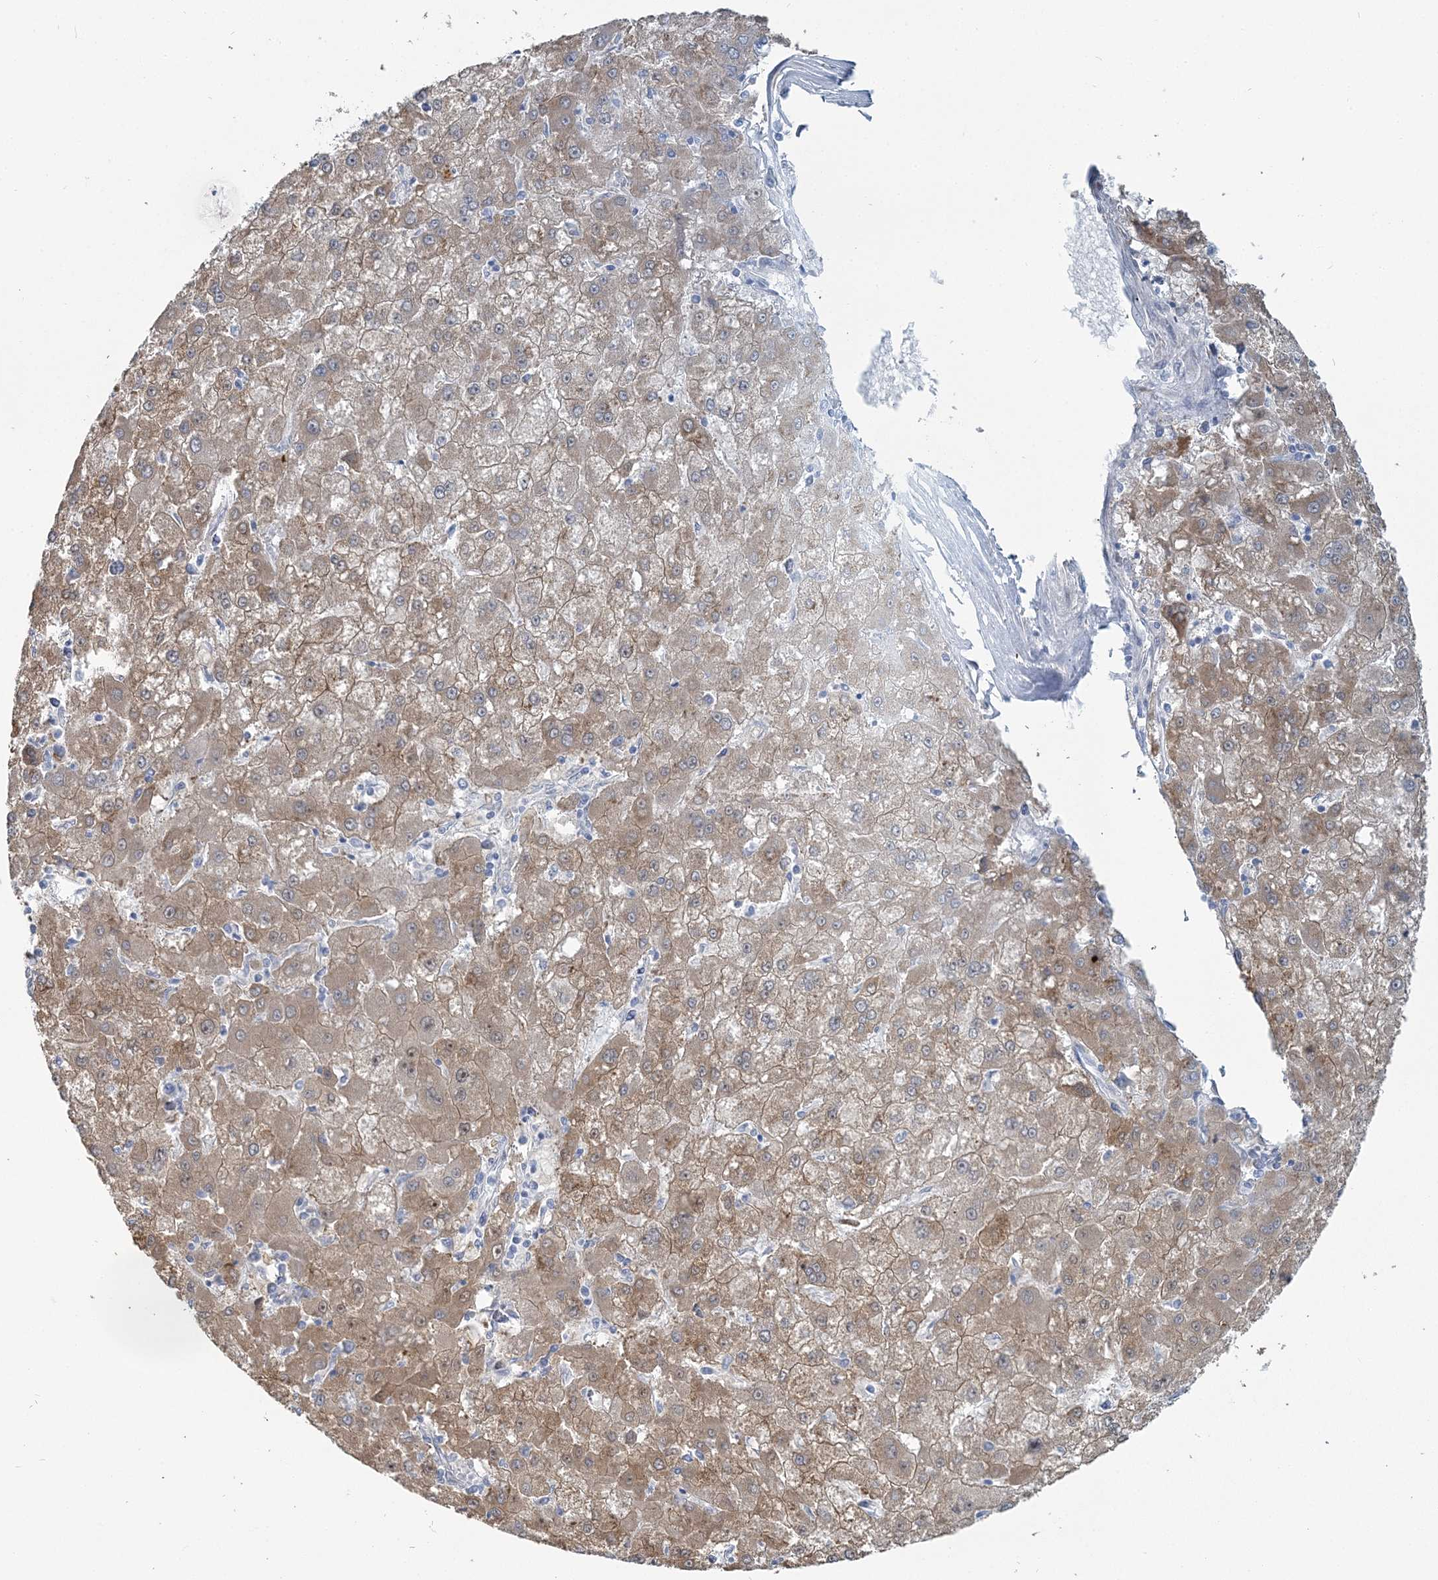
{"staining": {"intensity": "weak", "quantity": ">75%", "location": "cytoplasmic/membranous"}, "tissue": "liver cancer", "cell_type": "Tumor cells", "image_type": "cancer", "snomed": [{"axis": "morphology", "description": "Carcinoma, Hepatocellular, NOS"}, {"axis": "topography", "description": "Liver"}], "caption": "Protein expression analysis of human liver hepatocellular carcinoma reveals weak cytoplasmic/membranous staining in about >75% of tumor cells. (brown staining indicates protein expression, while blue staining denotes nuclei).", "gene": "CMBL", "patient": {"sex": "male", "age": 72}}